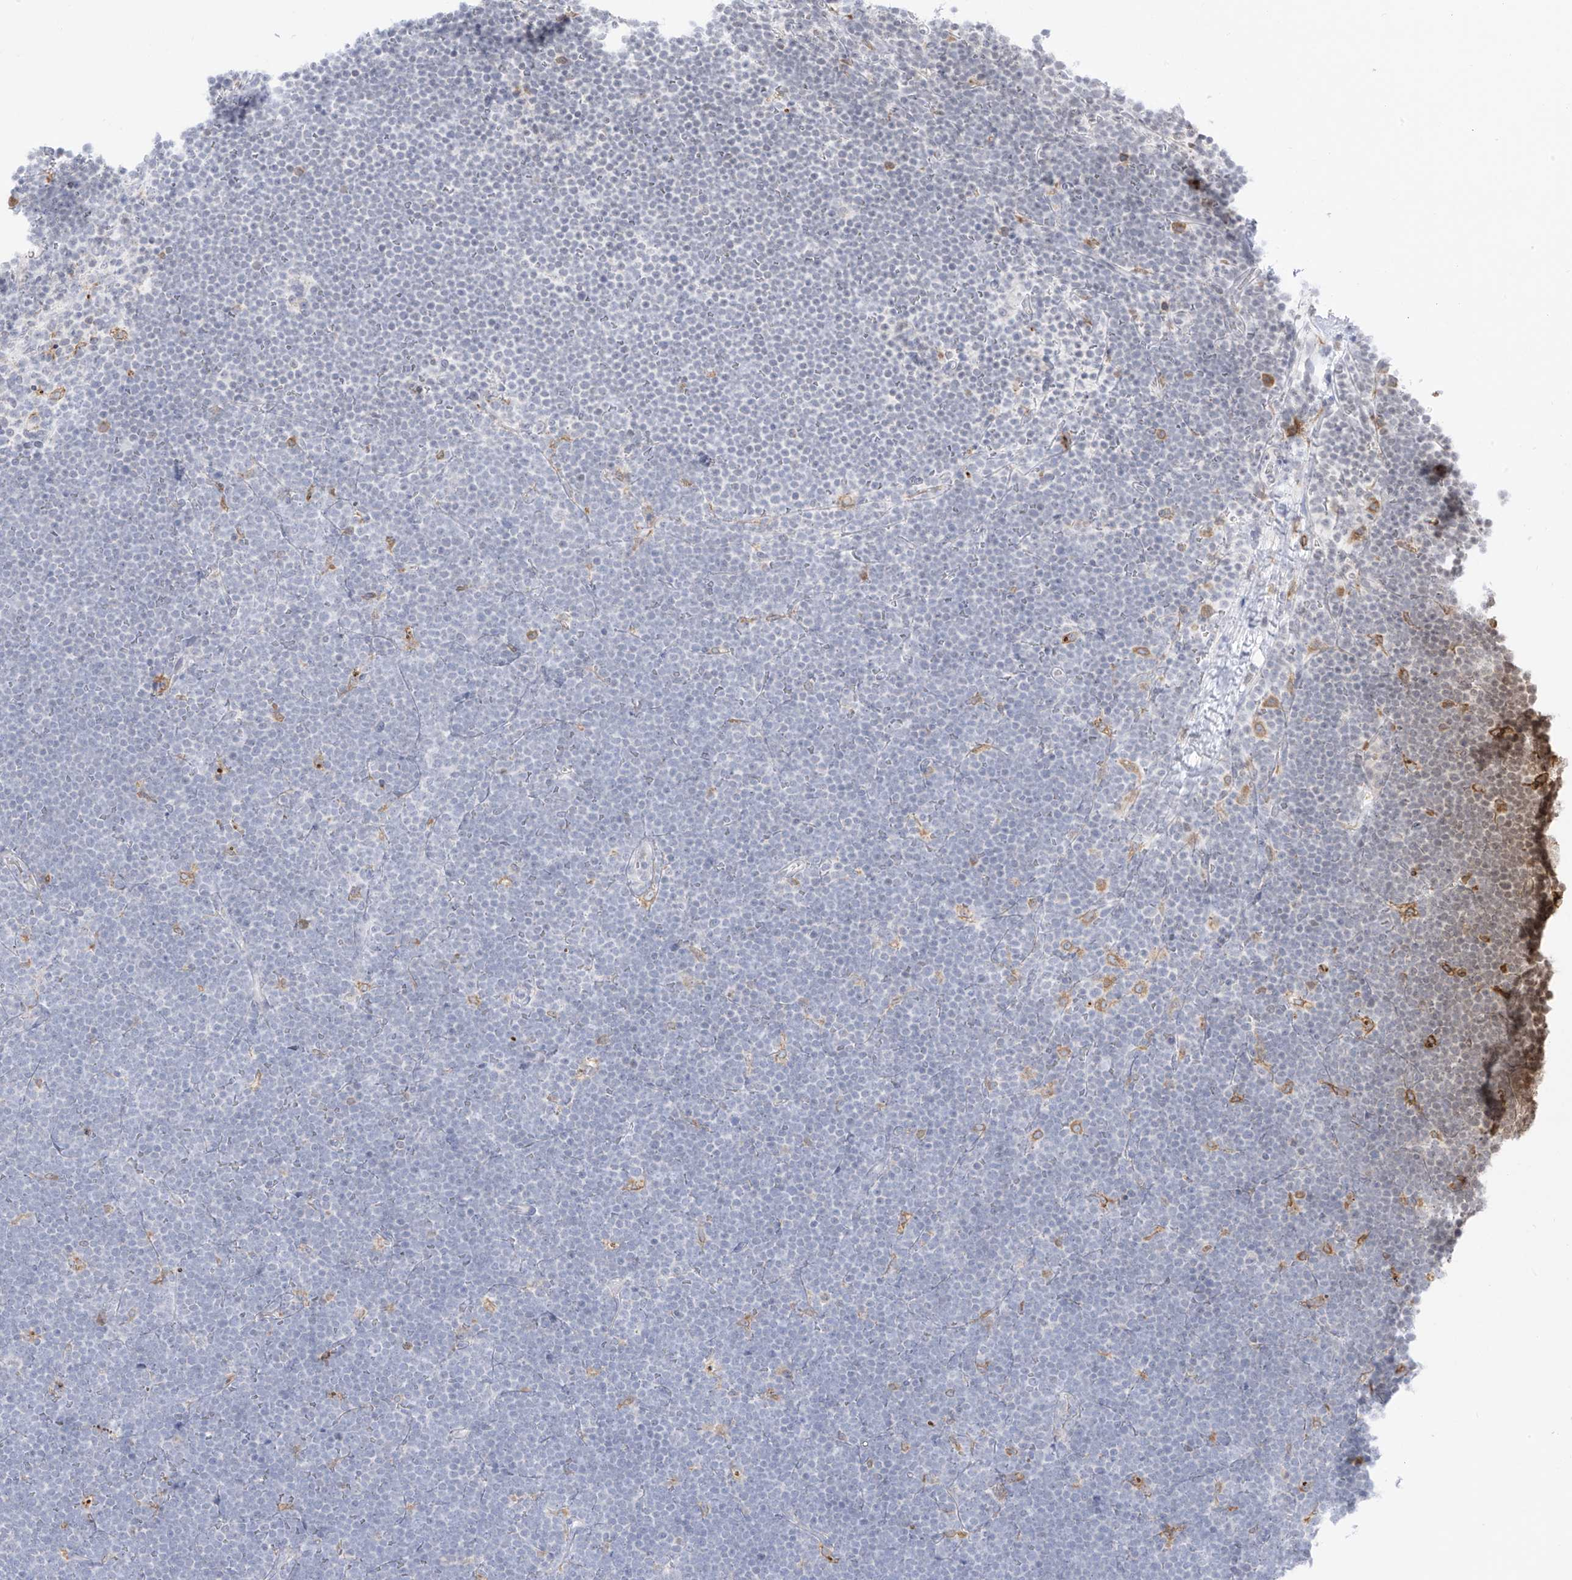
{"staining": {"intensity": "negative", "quantity": "none", "location": "none"}, "tissue": "lymphoma", "cell_type": "Tumor cells", "image_type": "cancer", "snomed": [{"axis": "morphology", "description": "Malignant lymphoma, non-Hodgkin's type, High grade"}, {"axis": "topography", "description": "Lymph node"}], "caption": "Lymphoma stained for a protein using immunohistochemistry (IHC) shows no positivity tumor cells.", "gene": "TBXAS1", "patient": {"sex": "male", "age": 13}}